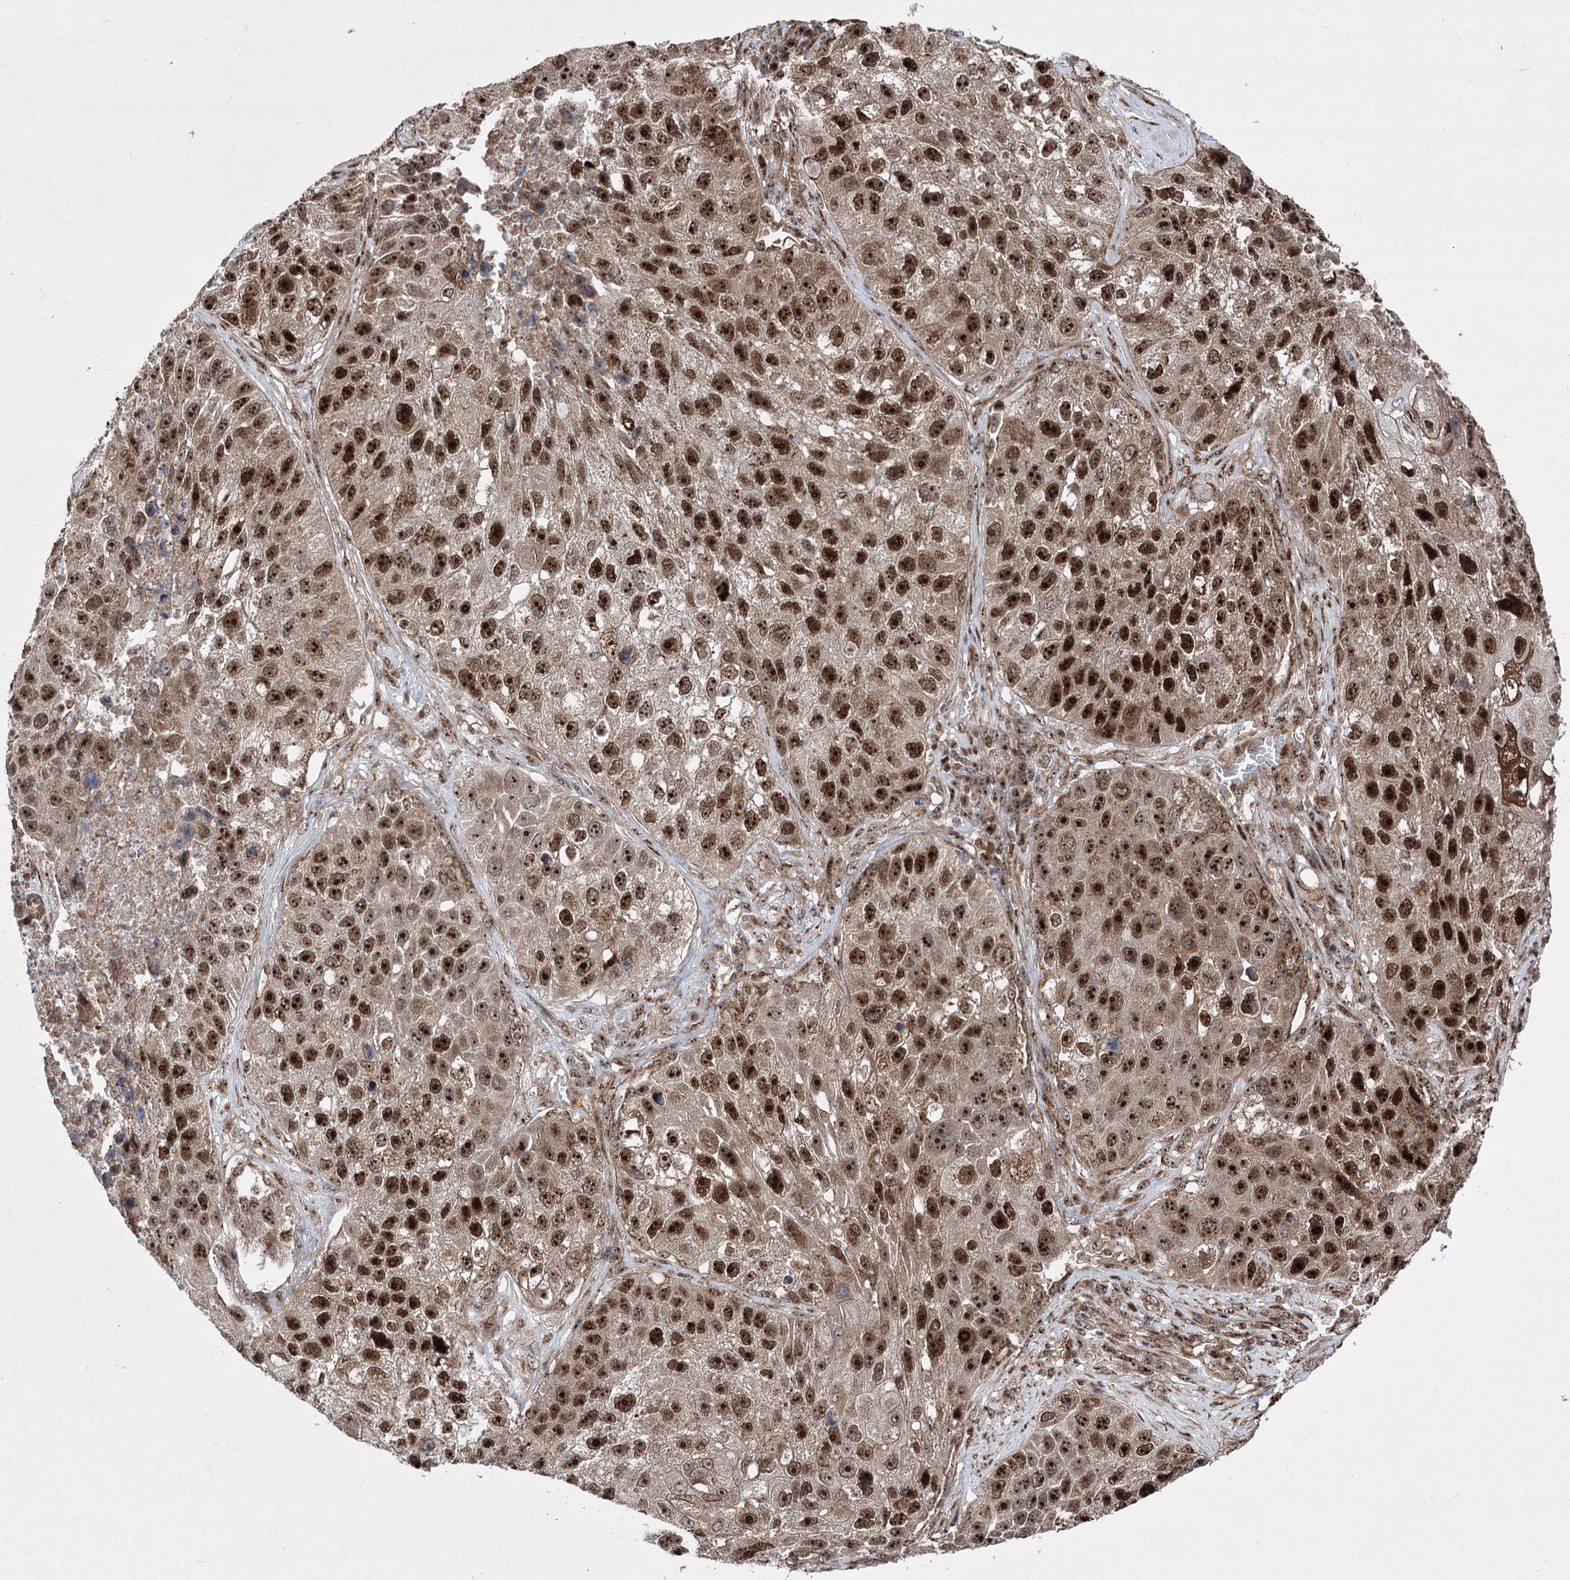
{"staining": {"intensity": "strong", "quantity": ">75%", "location": "nuclear"}, "tissue": "lung cancer", "cell_type": "Tumor cells", "image_type": "cancer", "snomed": [{"axis": "morphology", "description": "Squamous cell carcinoma, NOS"}, {"axis": "topography", "description": "Lung"}], "caption": "The histopathology image shows a brown stain indicating the presence of a protein in the nuclear of tumor cells in lung cancer (squamous cell carcinoma).", "gene": "SERINC5", "patient": {"sex": "male", "age": 61}}